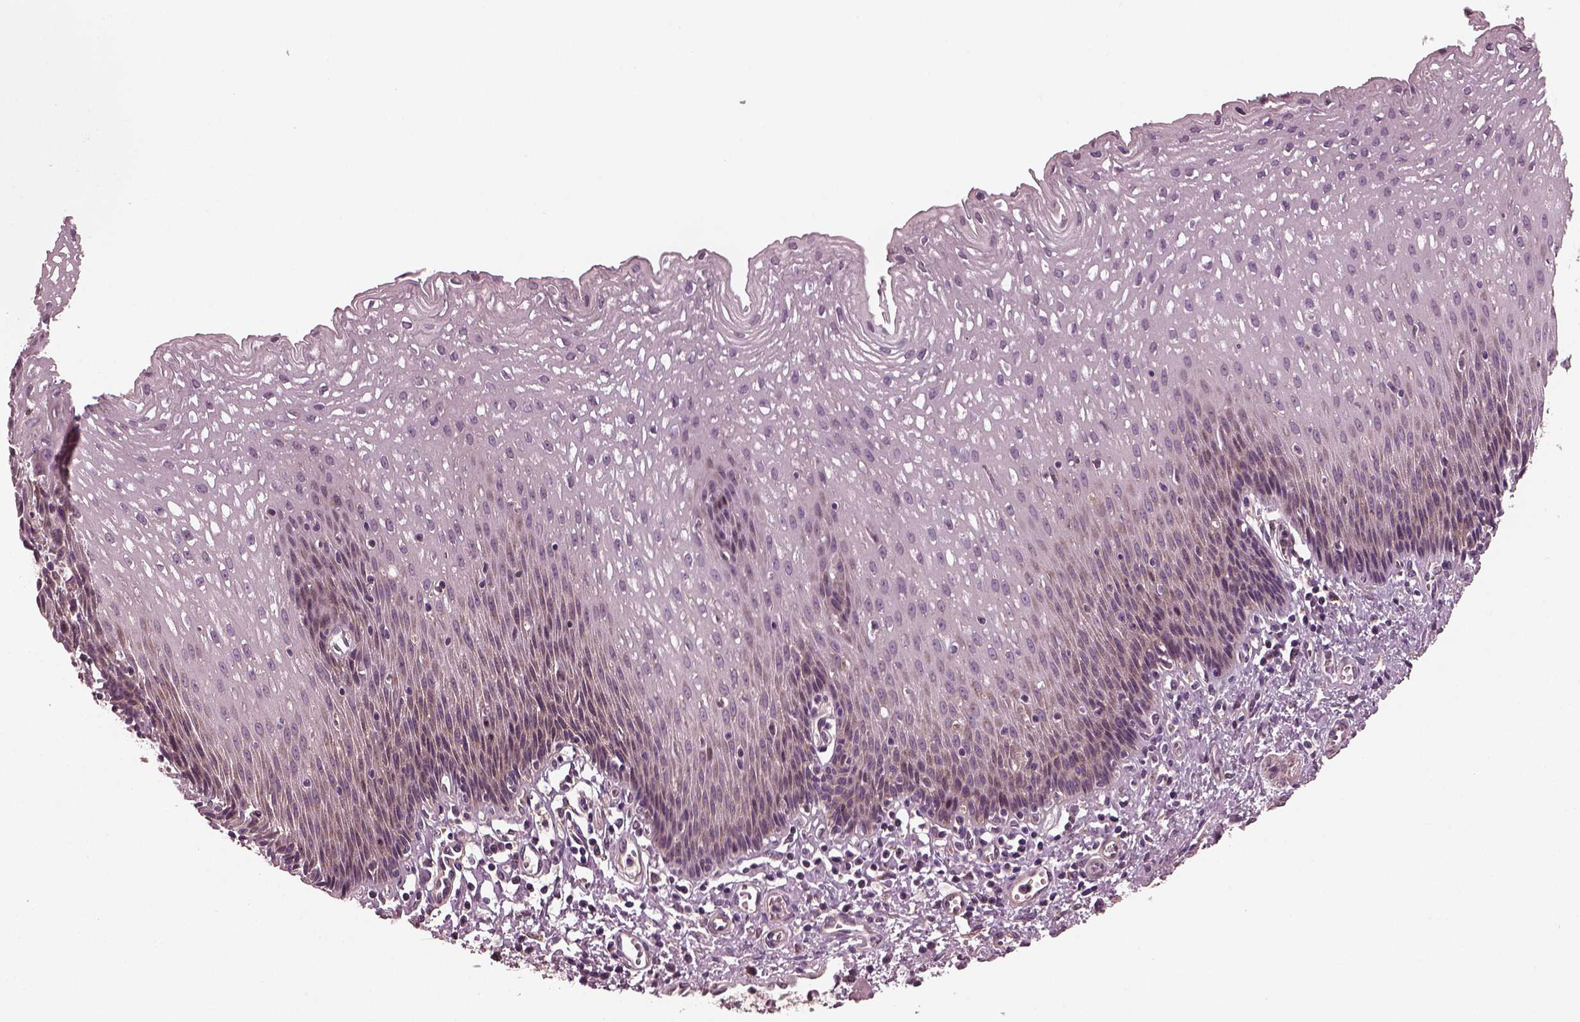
{"staining": {"intensity": "weak", "quantity": "<25%", "location": "cytoplasmic/membranous"}, "tissue": "esophagus", "cell_type": "Squamous epithelial cells", "image_type": "normal", "snomed": [{"axis": "morphology", "description": "Normal tissue, NOS"}, {"axis": "topography", "description": "Esophagus"}], "caption": "This histopathology image is of normal esophagus stained with immunohistochemistry (IHC) to label a protein in brown with the nuclei are counter-stained blue. There is no expression in squamous epithelial cells.", "gene": "TUBG1", "patient": {"sex": "female", "age": 64}}